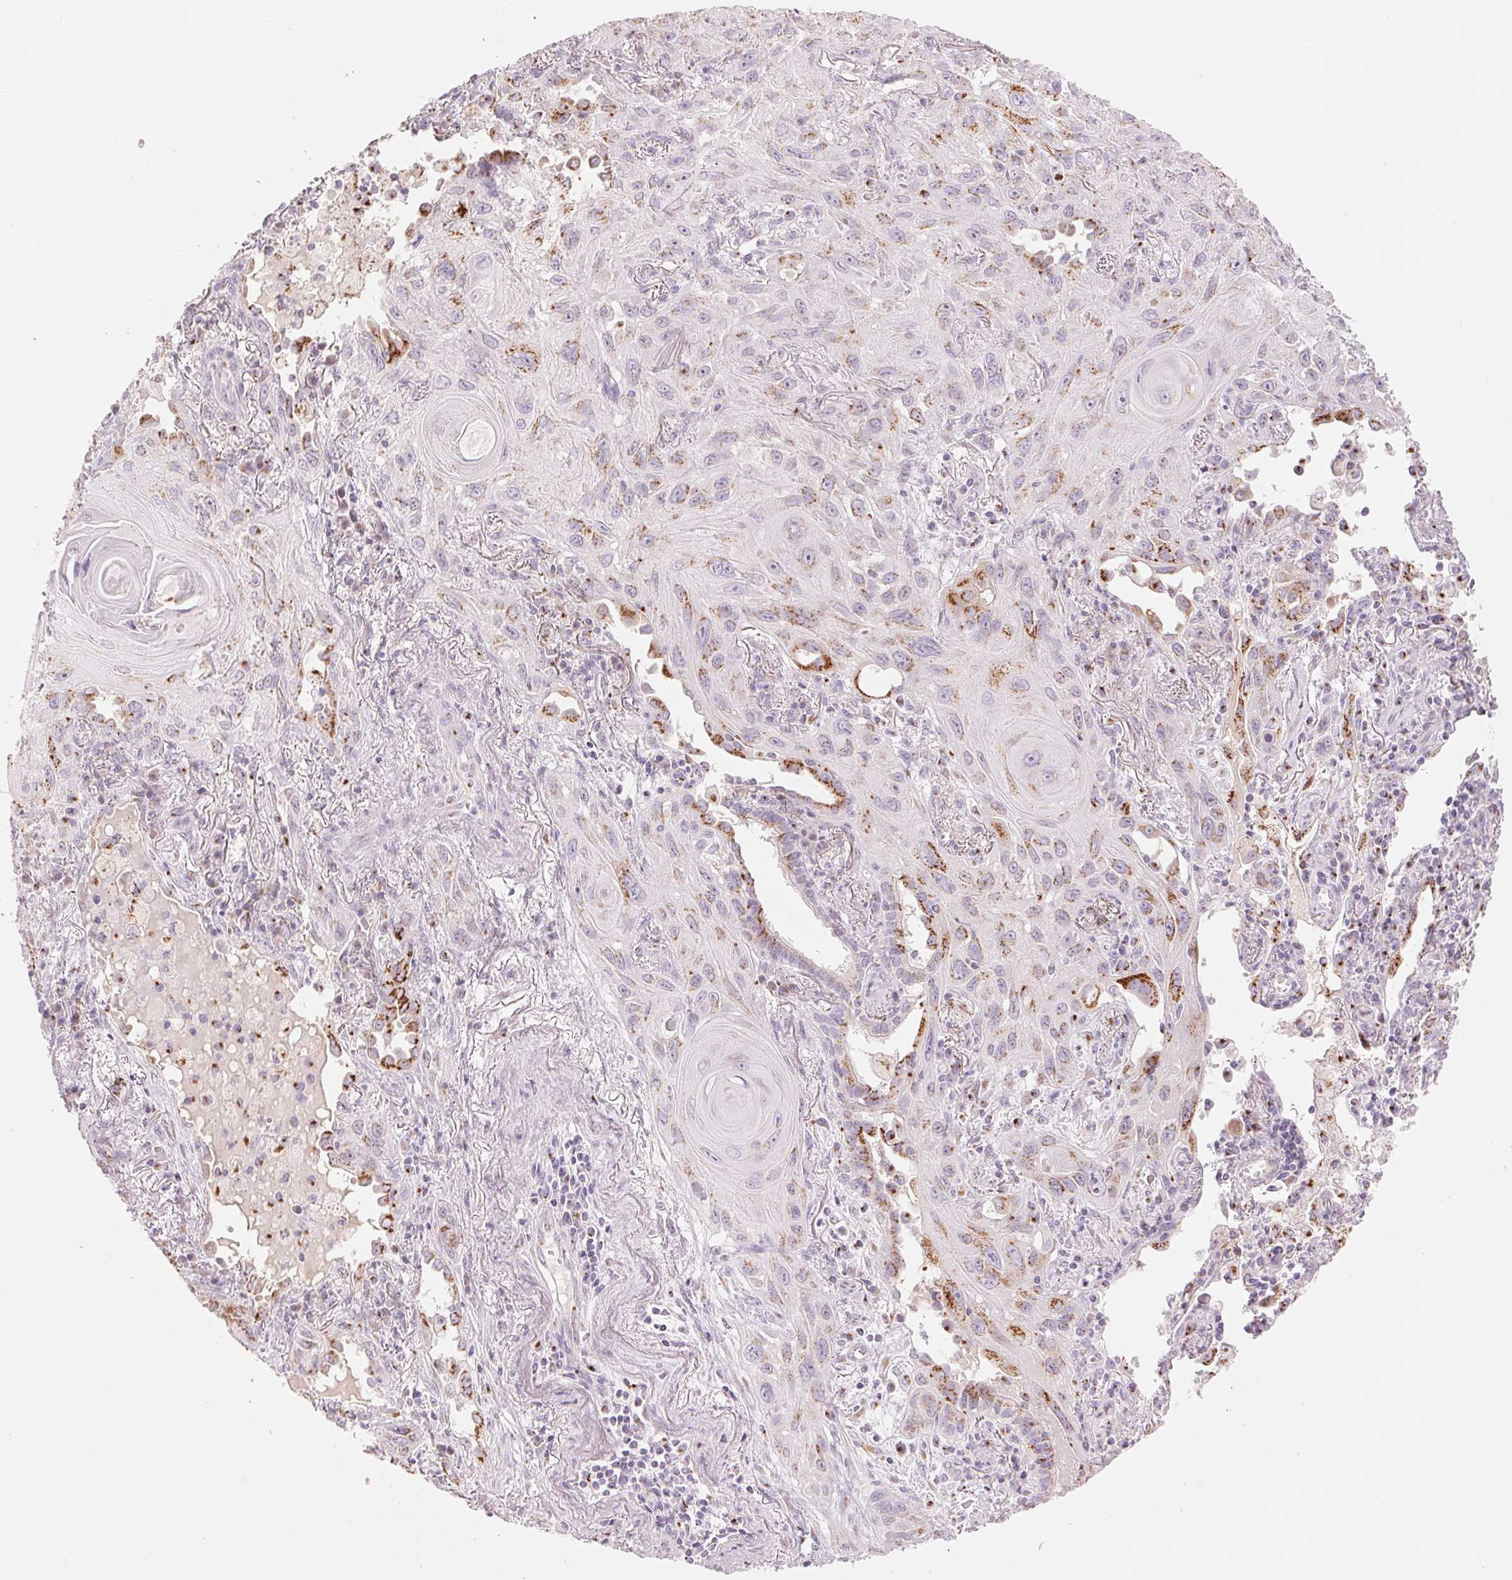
{"staining": {"intensity": "moderate", "quantity": "<25%", "location": "cytoplasmic/membranous"}, "tissue": "lung cancer", "cell_type": "Tumor cells", "image_type": "cancer", "snomed": [{"axis": "morphology", "description": "Squamous cell carcinoma, NOS"}, {"axis": "topography", "description": "Lung"}], "caption": "This photomicrograph demonstrates lung cancer (squamous cell carcinoma) stained with immunohistochemistry to label a protein in brown. The cytoplasmic/membranous of tumor cells show moderate positivity for the protein. Nuclei are counter-stained blue.", "gene": "GALNT7", "patient": {"sex": "male", "age": 79}}